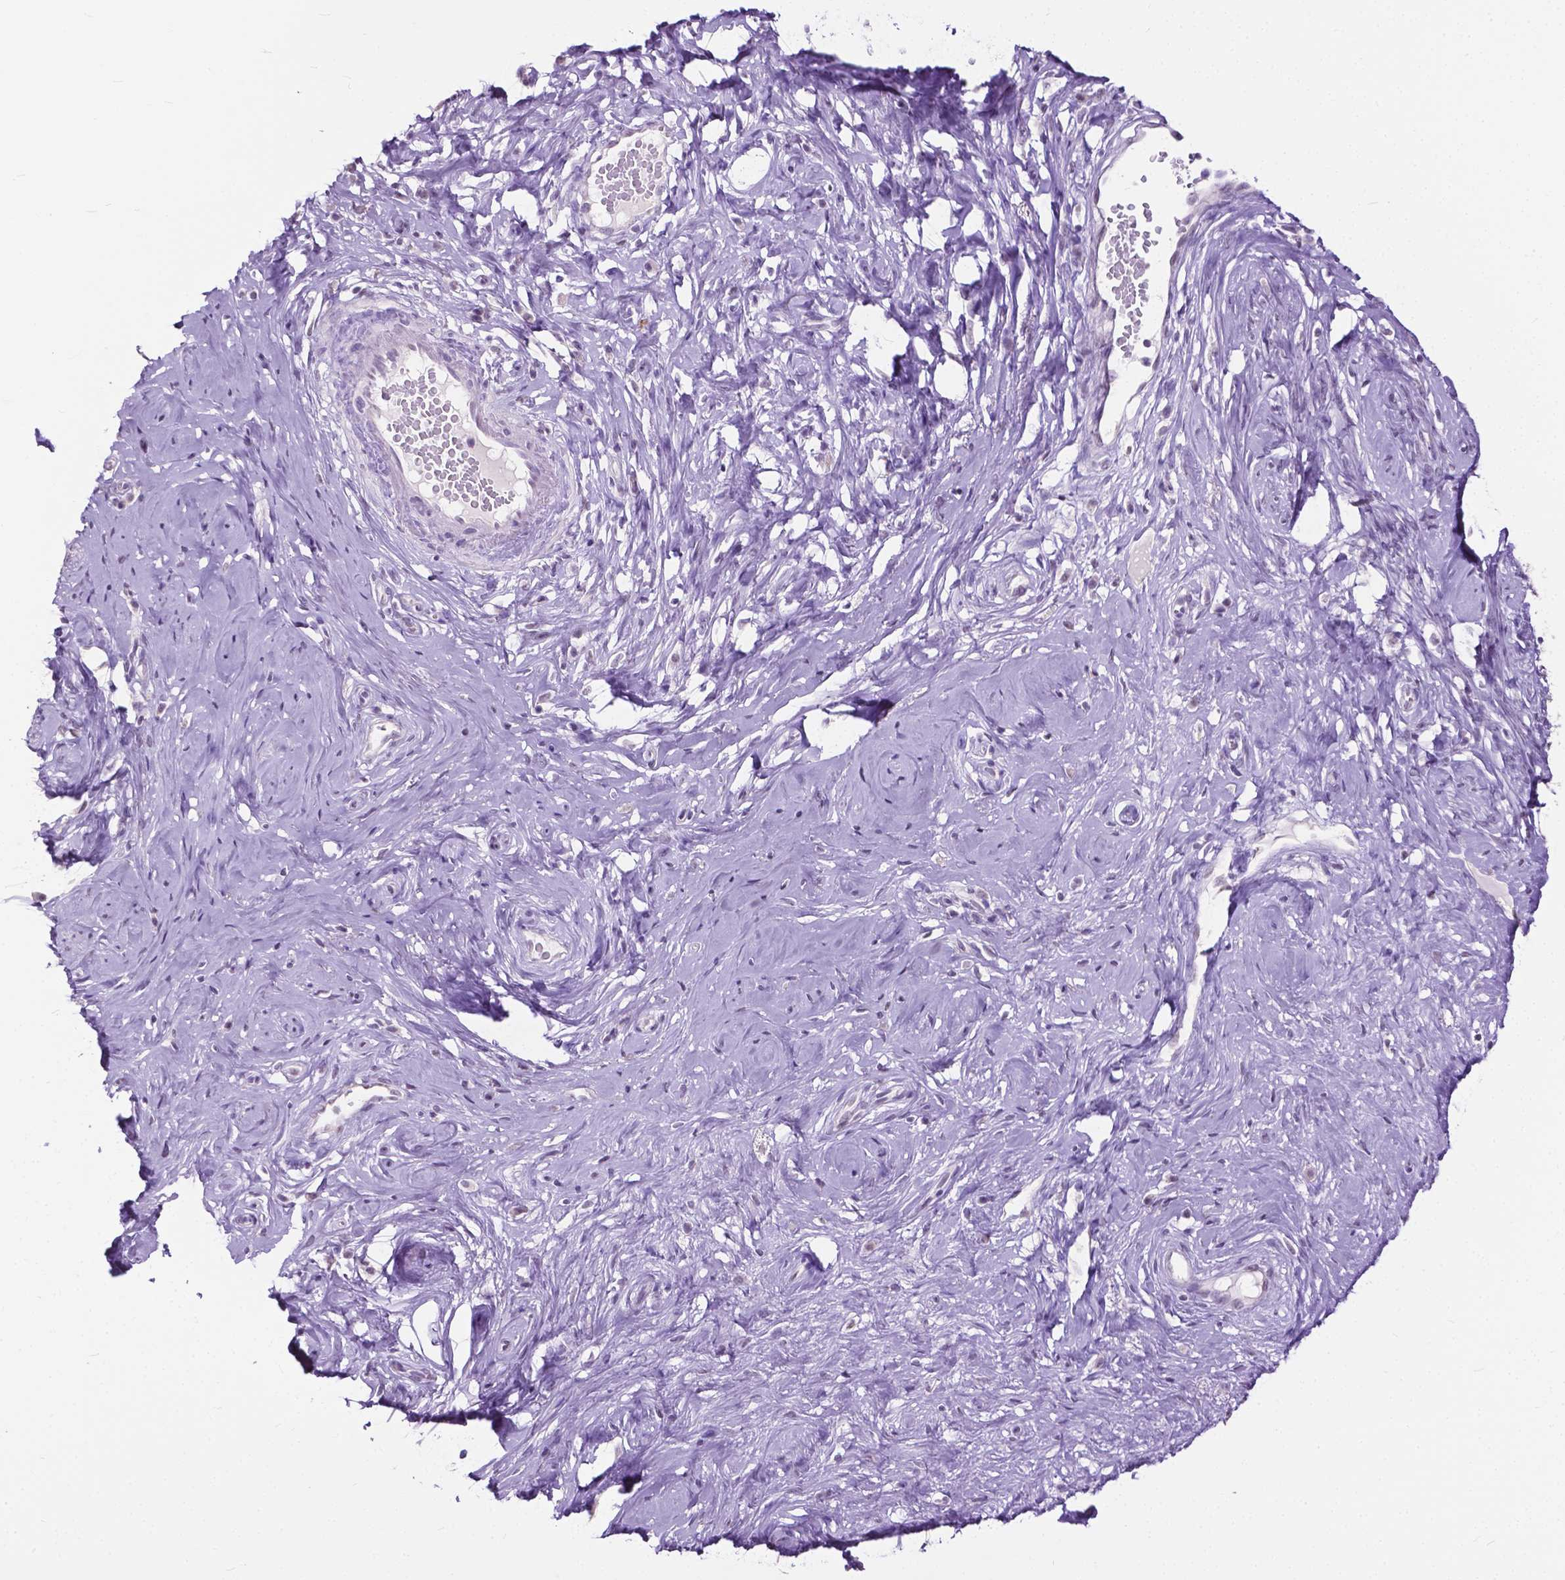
{"staining": {"intensity": "negative", "quantity": "none", "location": "none"}, "tissue": "cervical cancer", "cell_type": "Tumor cells", "image_type": "cancer", "snomed": [{"axis": "morphology", "description": "Squamous cell carcinoma, NOS"}, {"axis": "topography", "description": "Cervix"}], "caption": "Cervical cancer was stained to show a protein in brown. There is no significant positivity in tumor cells.", "gene": "GPR37L1", "patient": {"sex": "female", "age": 75}}